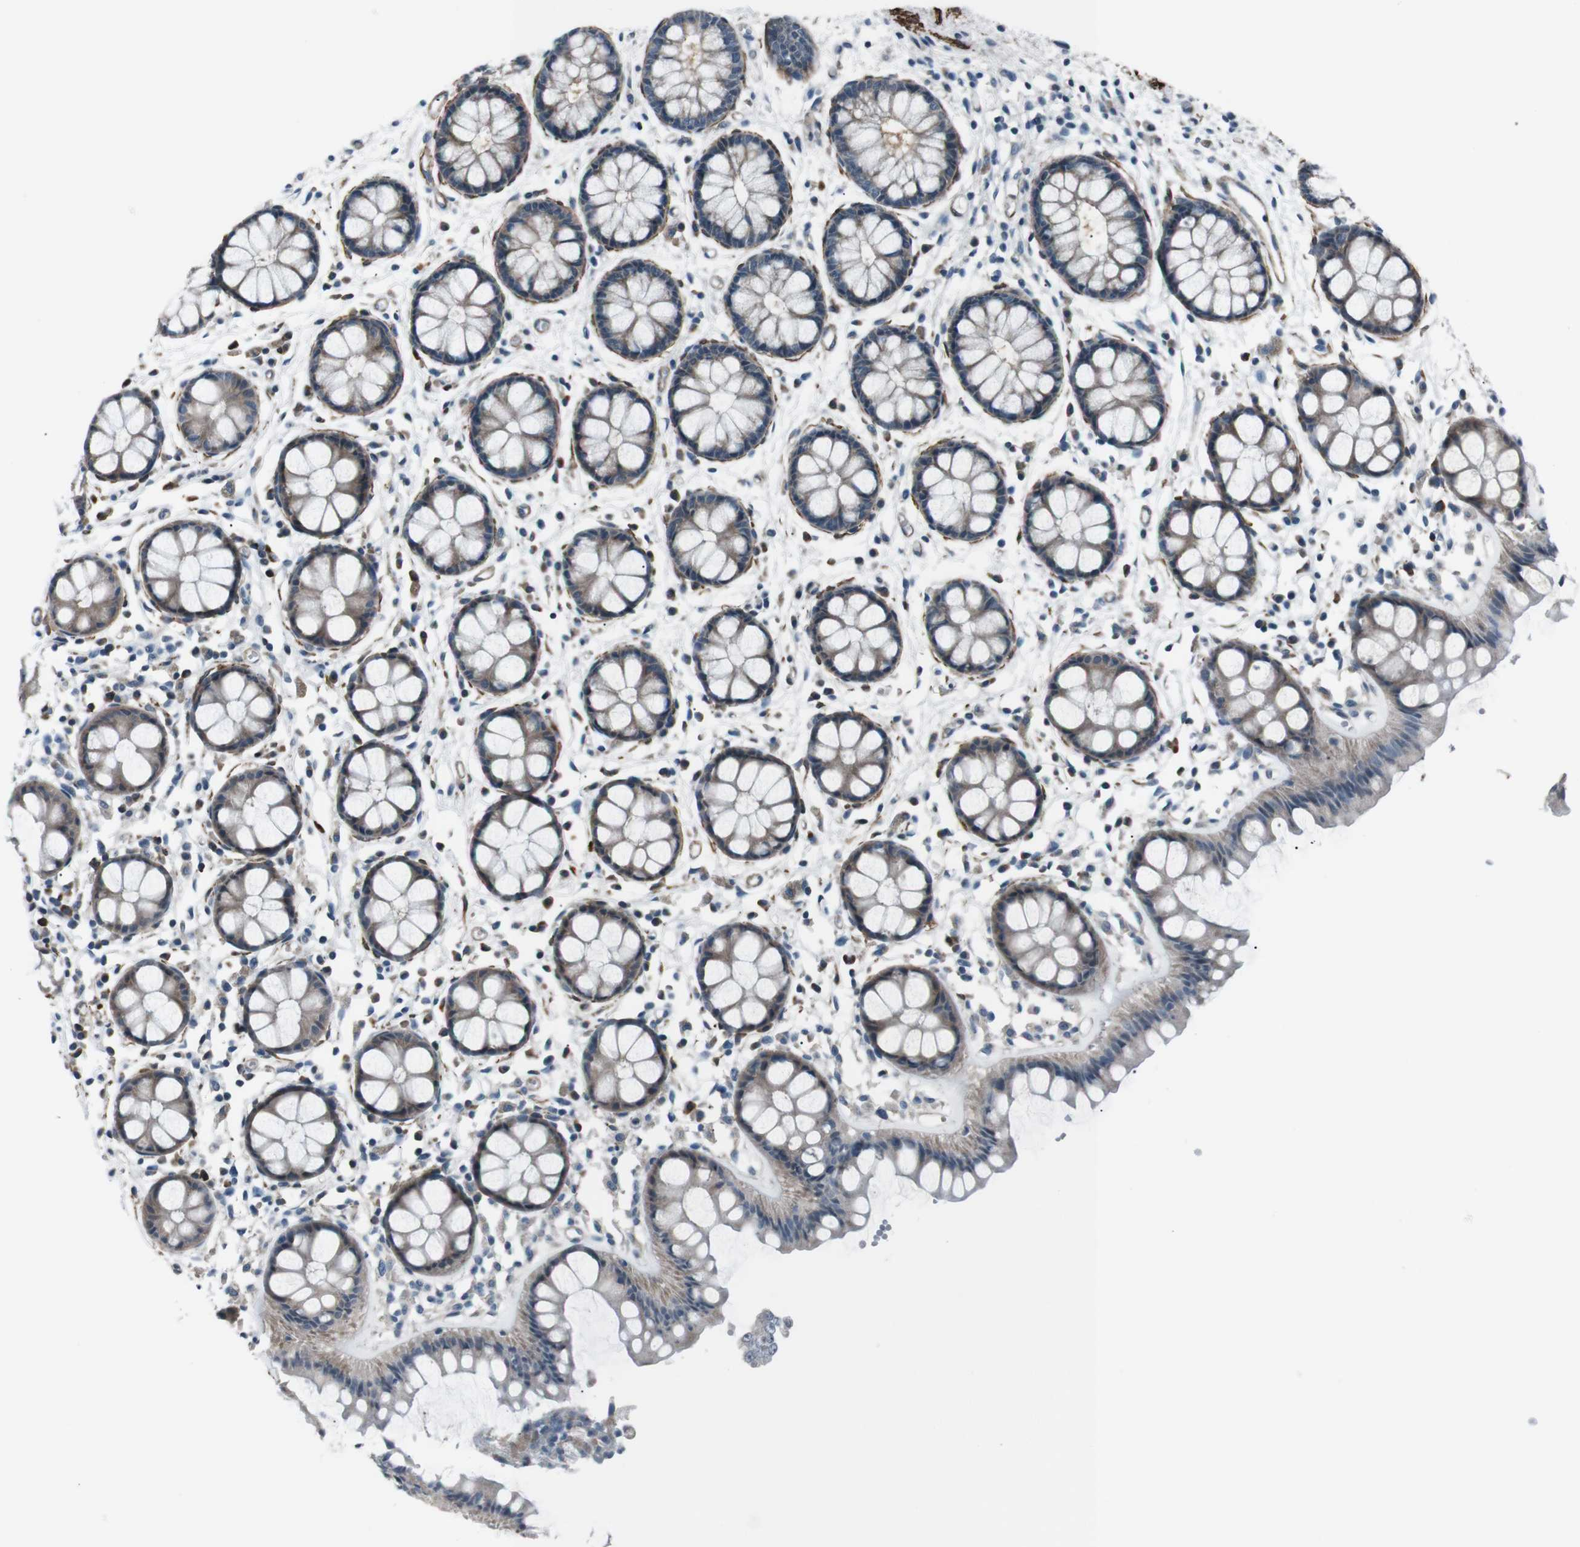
{"staining": {"intensity": "moderate", "quantity": "25%-75%", "location": "cytoplasmic/membranous"}, "tissue": "rectum", "cell_type": "Glandular cells", "image_type": "normal", "snomed": [{"axis": "morphology", "description": "Normal tissue, NOS"}, {"axis": "topography", "description": "Rectum"}], "caption": "Approximately 25%-75% of glandular cells in unremarkable human rectum demonstrate moderate cytoplasmic/membranous protein staining as visualized by brown immunohistochemical staining.", "gene": "PDLIM5", "patient": {"sex": "female", "age": 66}}